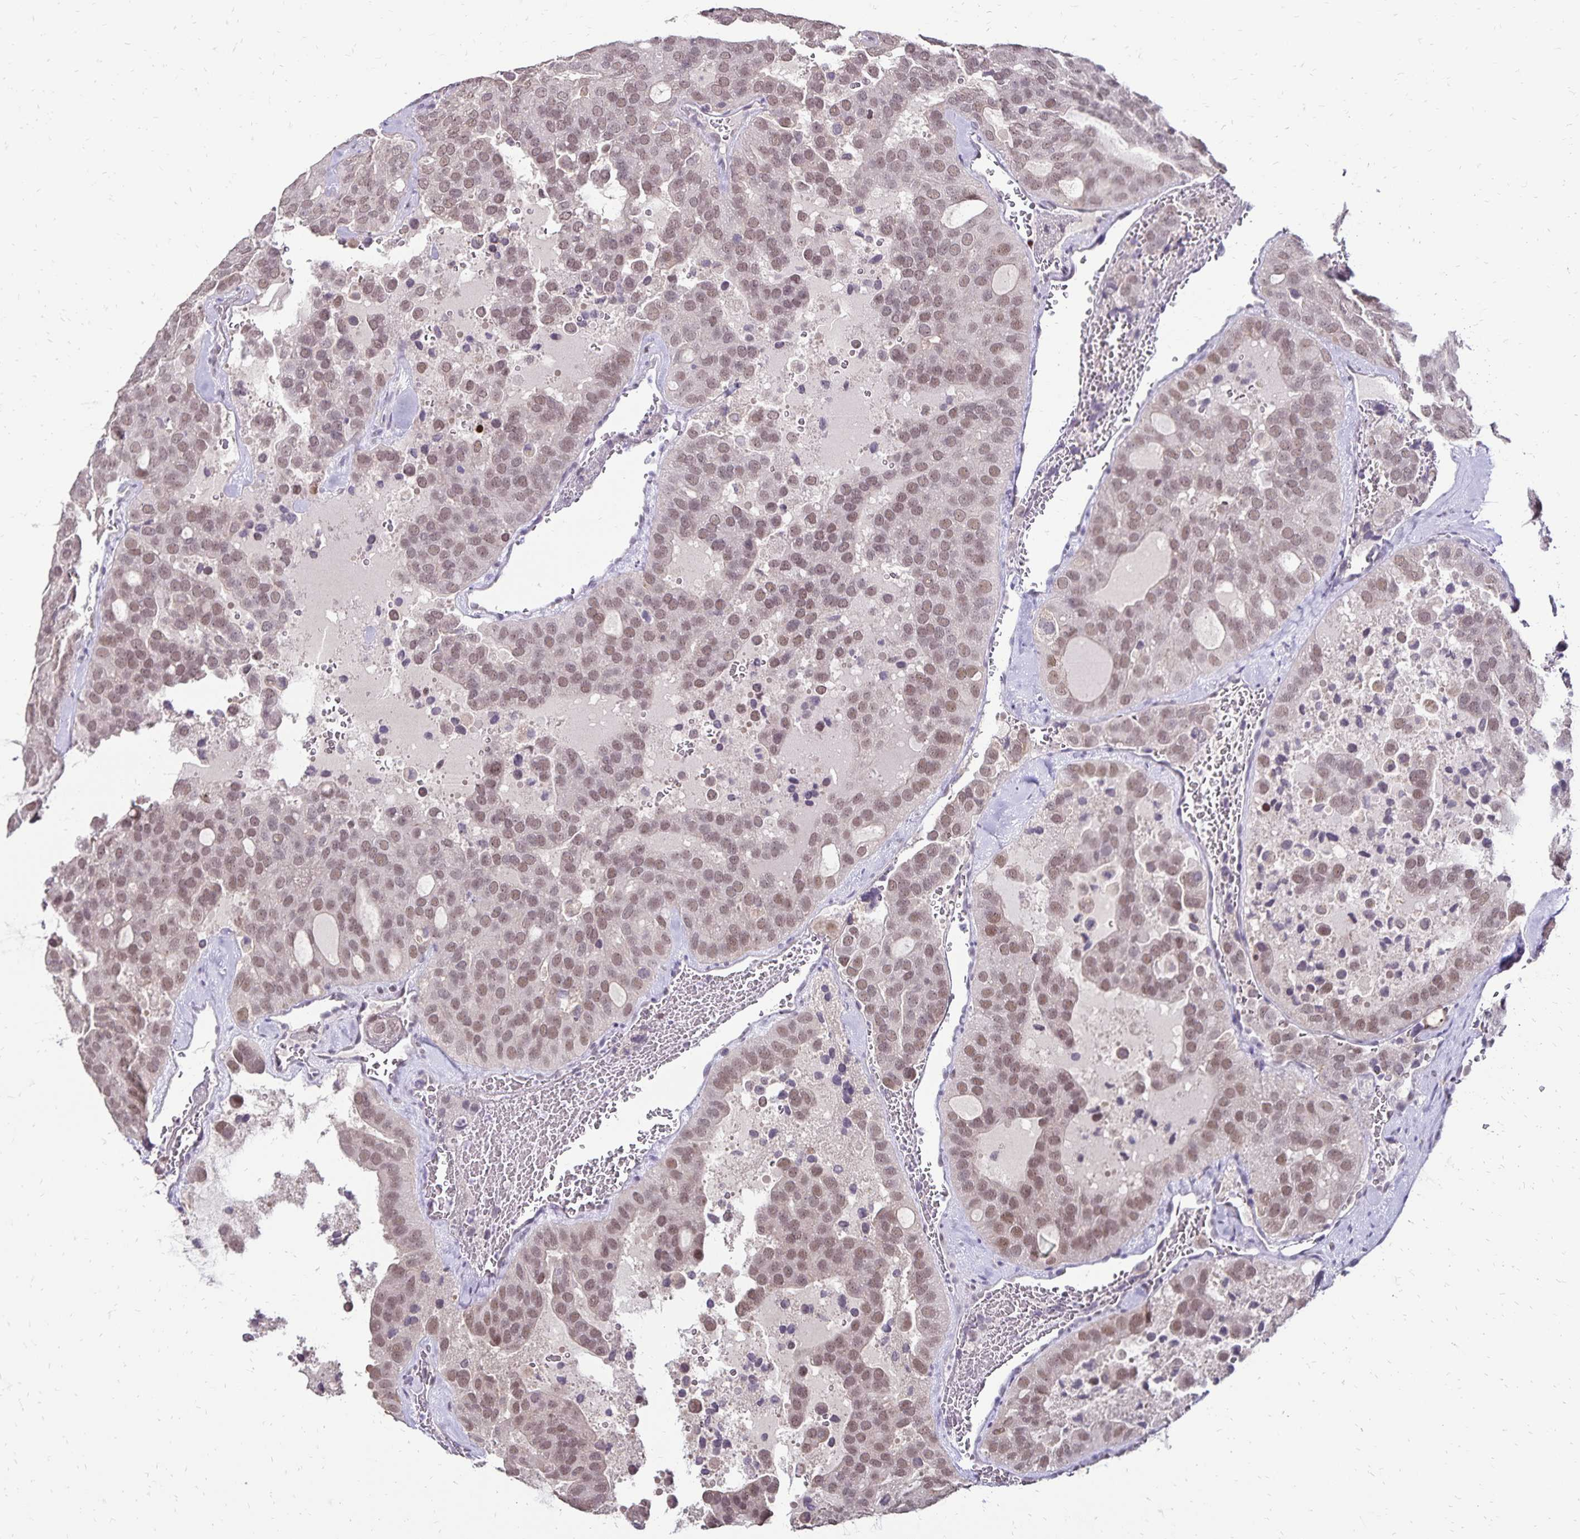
{"staining": {"intensity": "moderate", "quantity": "25%-75%", "location": "nuclear"}, "tissue": "thyroid cancer", "cell_type": "Tumor cells", "image_type": "cancer", "snomed": [{"axis": "morphology", "description": "Follicular adenoma carcinoma, NOS"}, {"axis": "topography", "description": "Thyroid gland"}], "caption": "Human thyroid cancer (follicular adenoma carcinoma) stained with a protein marker demonstrates moderate staining in tumor cells.", "gene": "POLB", "patient": {"sex": "male", "age": 75}}